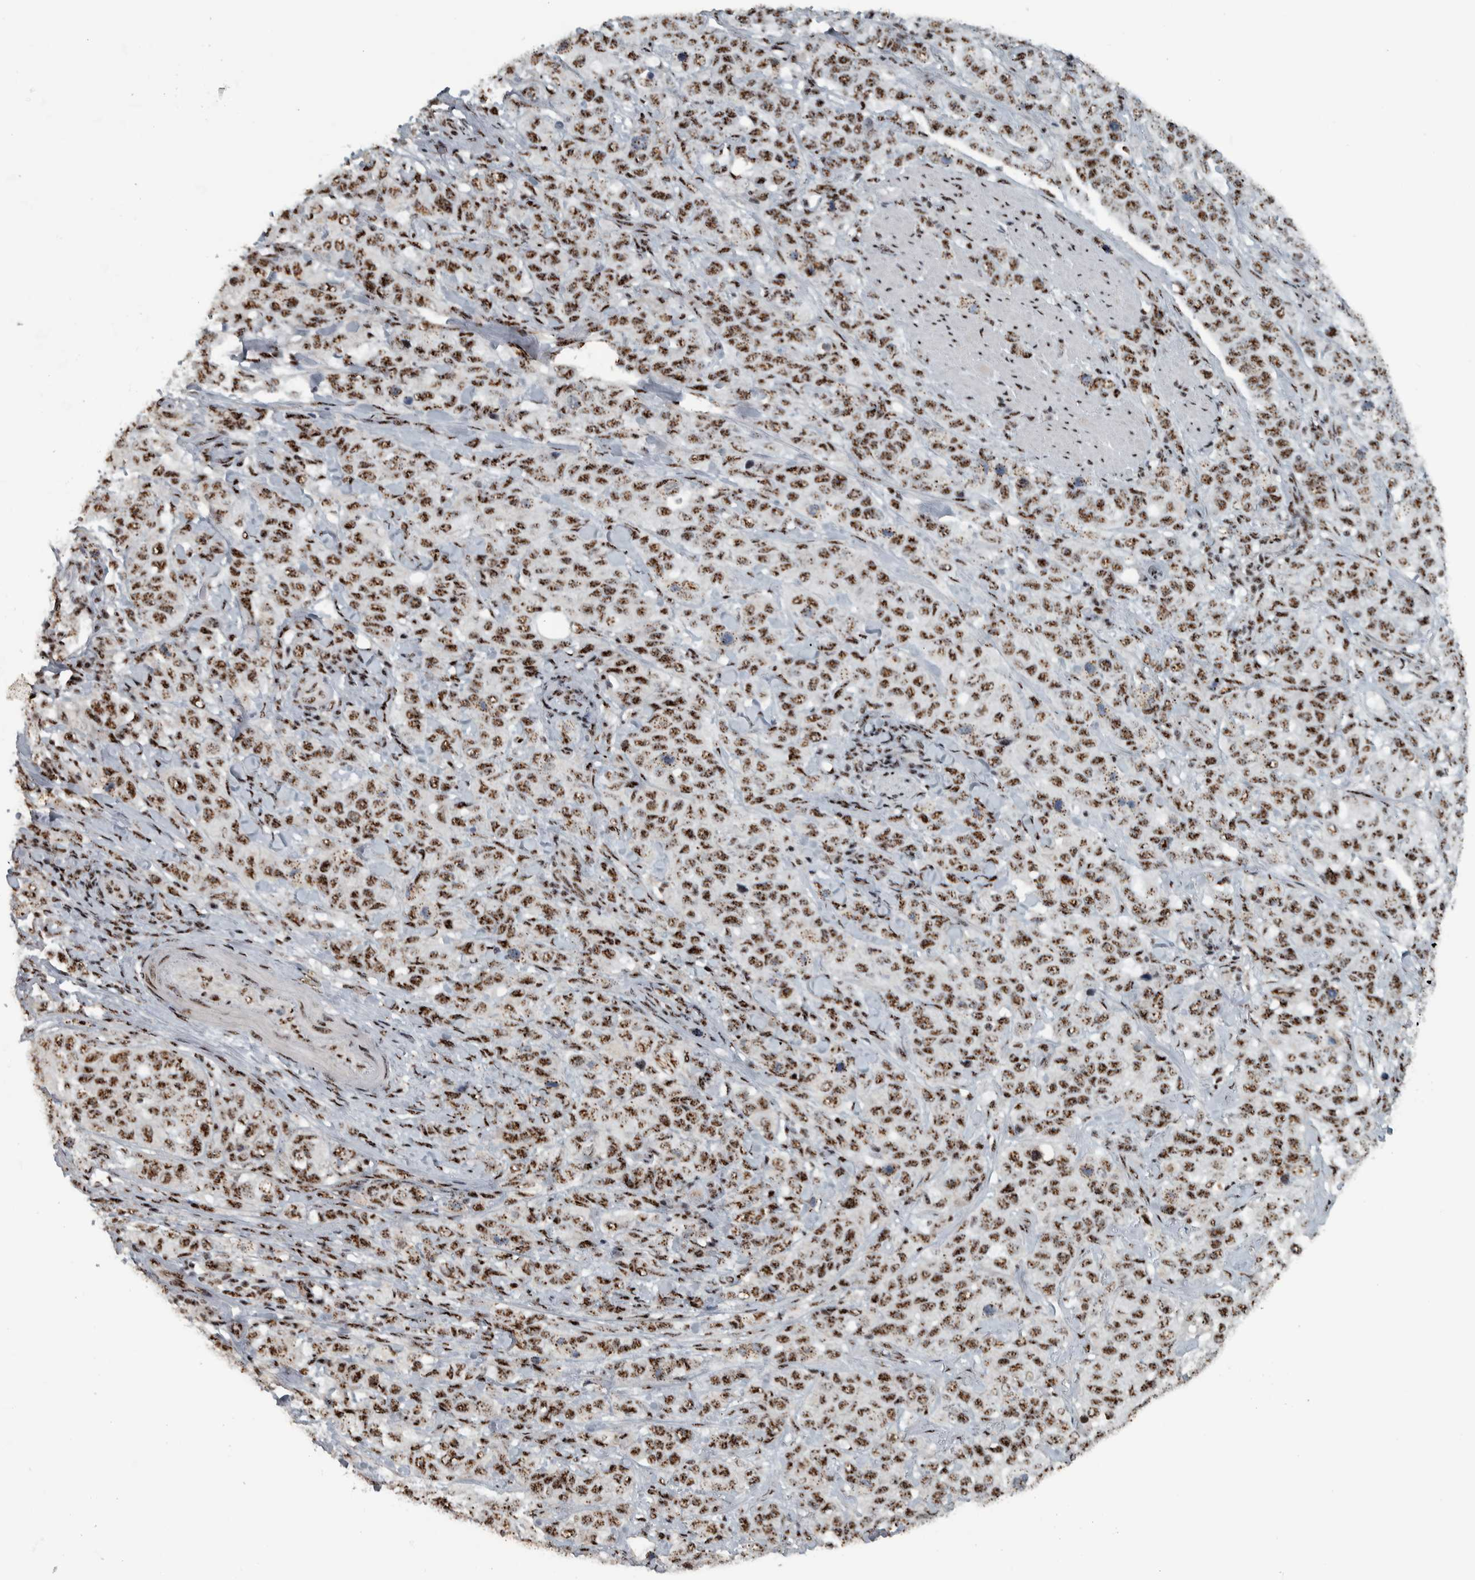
{"staining": {"intensity": "moderate", "quantity": ">75%", "location": "nuclear"}, "tissue": "stomach cancer", "cell_type": "Tumor cells", "image_type": "cancer", "snomed": [{"axis": "morphology", "description": "Adenocarcinoma, NOS"}, {"axis": "topography", "description": "Stomach"}], "caption": "This histopathology image shows immunohistochemistry (IHC) staining of stomach adenocarcinoma, with medium moderate nuclear staining in about >75% of tumor cells.", "gene": "SON", "patient": {"sex": "male", "age": 48}}